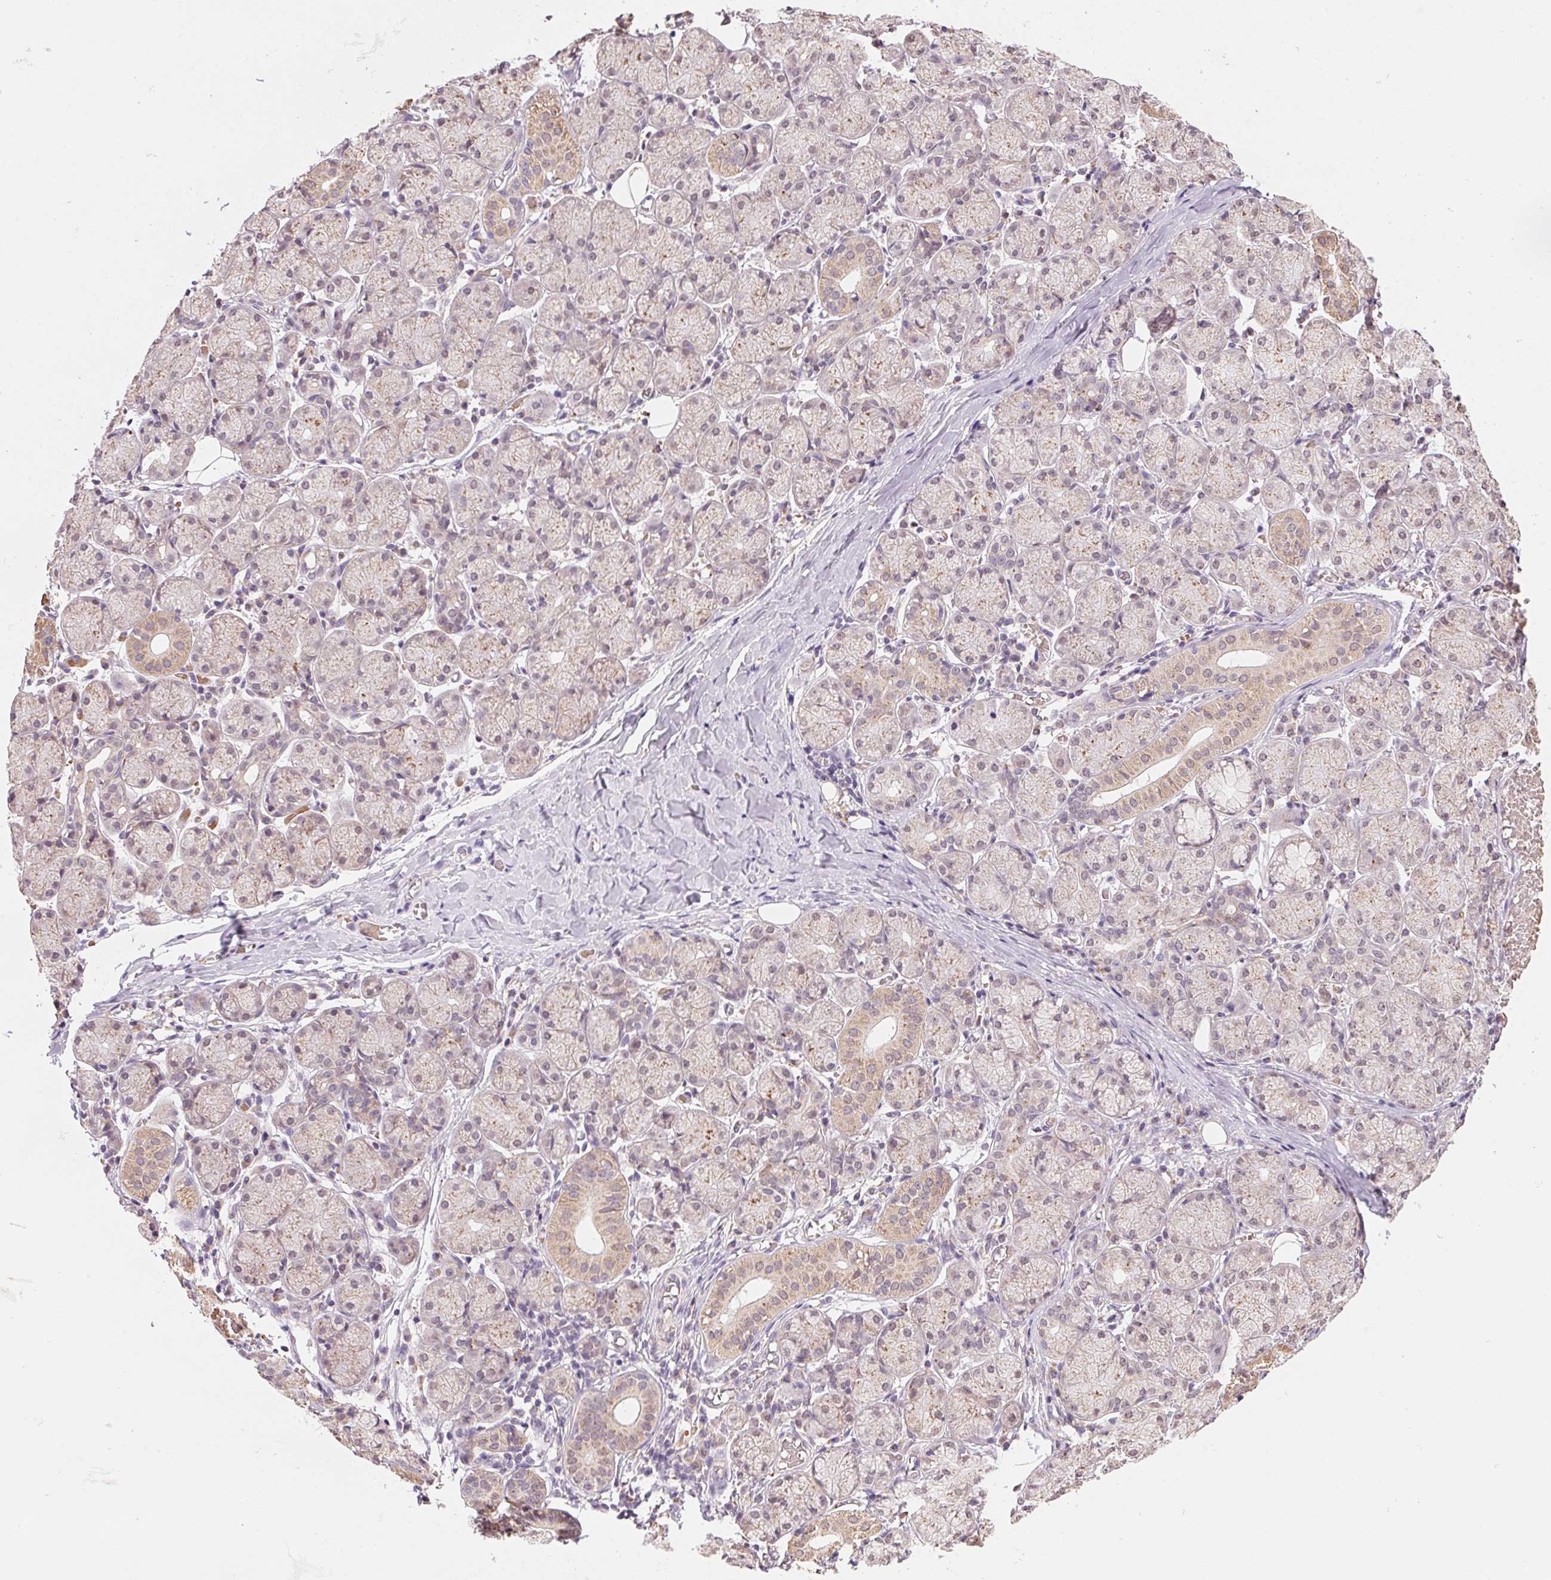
{"staining": {"intensity": "weak", "quantity": "25%-75%", "location": "cytoplasmic/membranous"}, "tissue": "salivary gland", "cell_type": "Glandular cells", "image_type": "normal", "snomed": [{"axis": "morphology", "description": "Normal tissue, NOS"}, {"axis": "topography", "description": "Salivary gland"}, {"axis": "topography", "description": "Peripheral nerve tissue"}], "caption": "Weak cytoplasmic/membranous protein staining is seen in about 25%-75% of glandular cells in salivary gland. (brown staining indicates protein expression, while blue staining denotes nuclei).", "gene": "METTL13", "patient": {"sex": "female", "age": 24}}